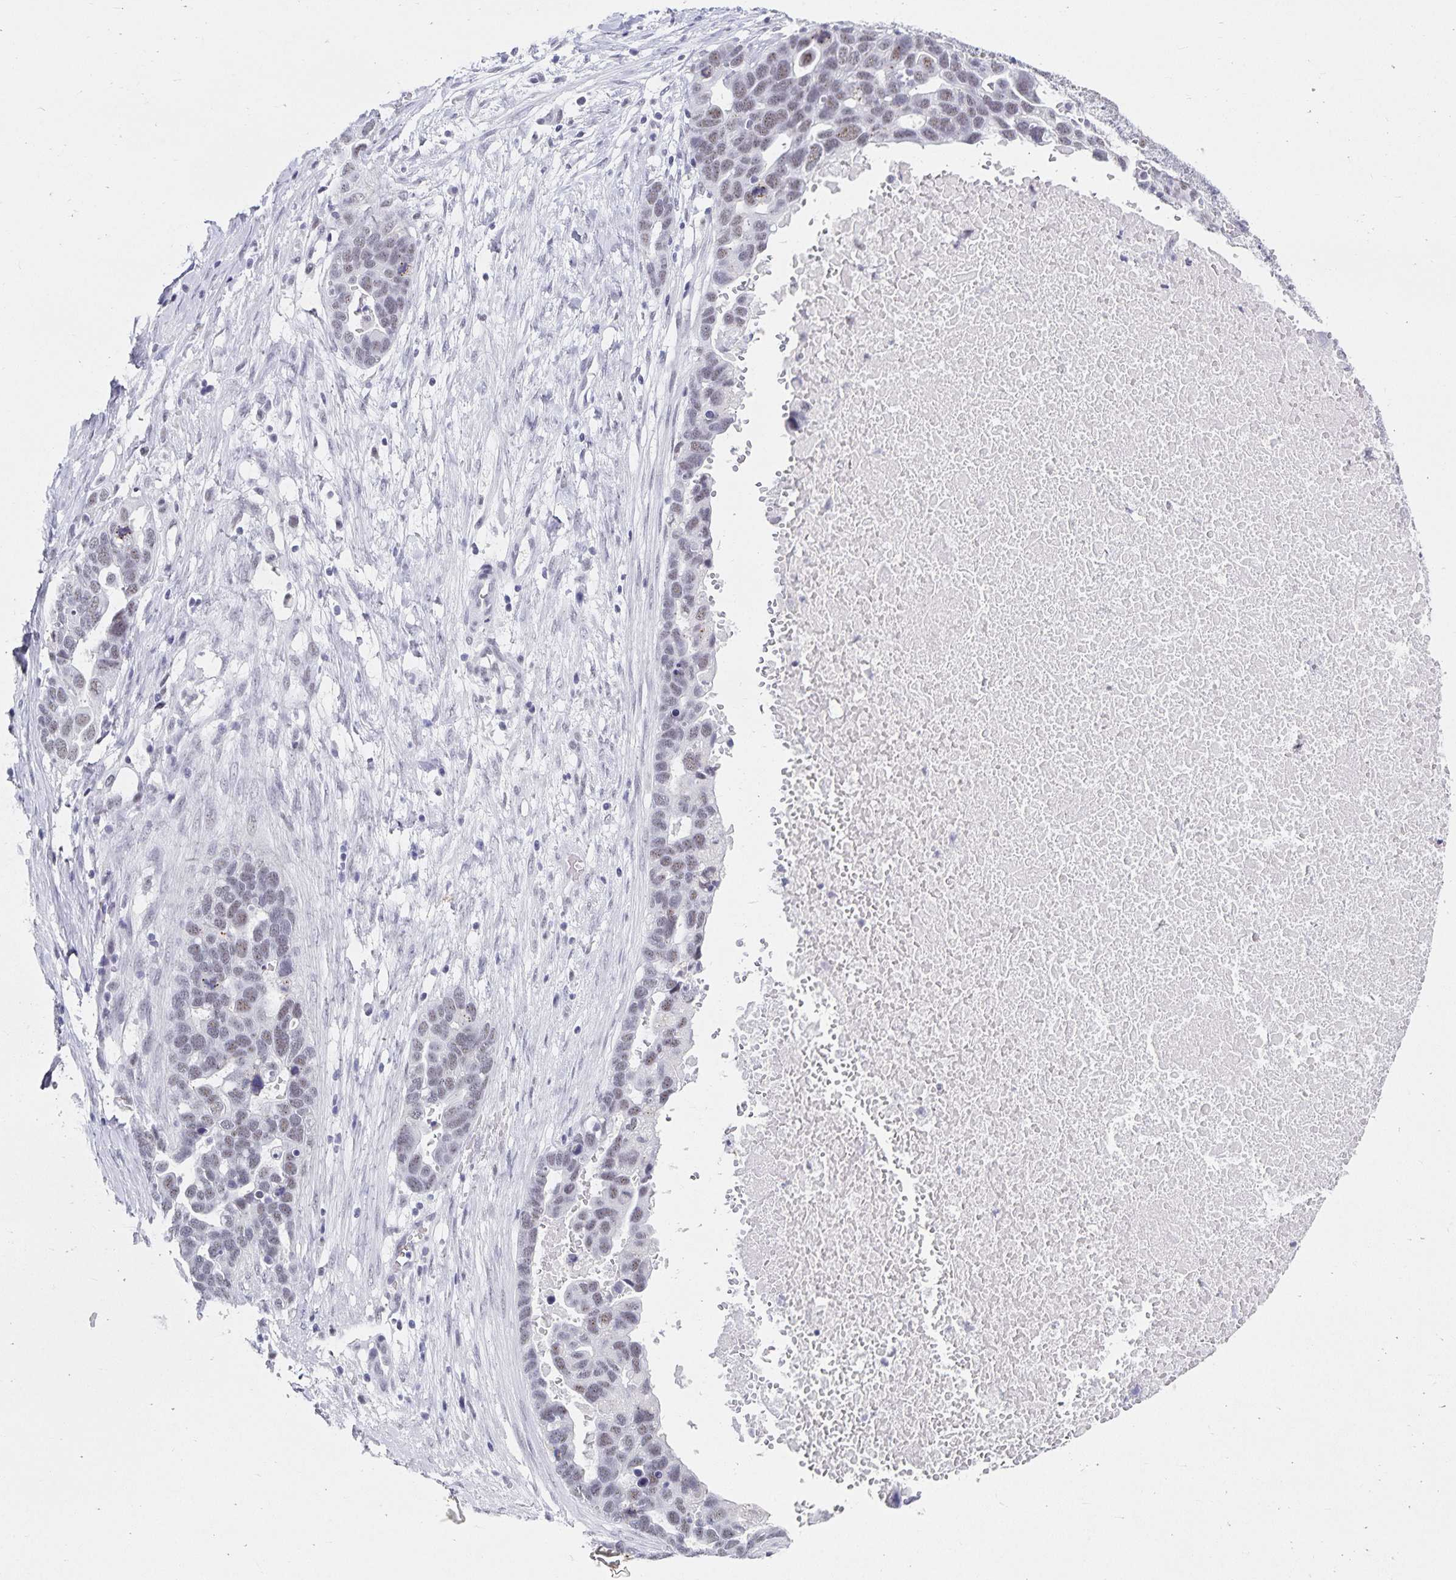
{"staining": {"intensity": "weak", "quantity": "<25%", "location": "nuclear"}, "tissue": "ovarian cancer", "cell_type": "Tumor cells", "image_type": "cancer", "snomed": [{"axis": "morphology", "description": "Cystadenocarcinoma, serous, NOS"}, {"axis": "topography", "description": "Ovary"}], "caption": "Micrograph shows no significant protein staining in tumor cells of ovarian cancer. (DAB immunohistochemistry, high magnification).", "gene": "C20orf85", "patient": {"sex": "female", "age": 54}}